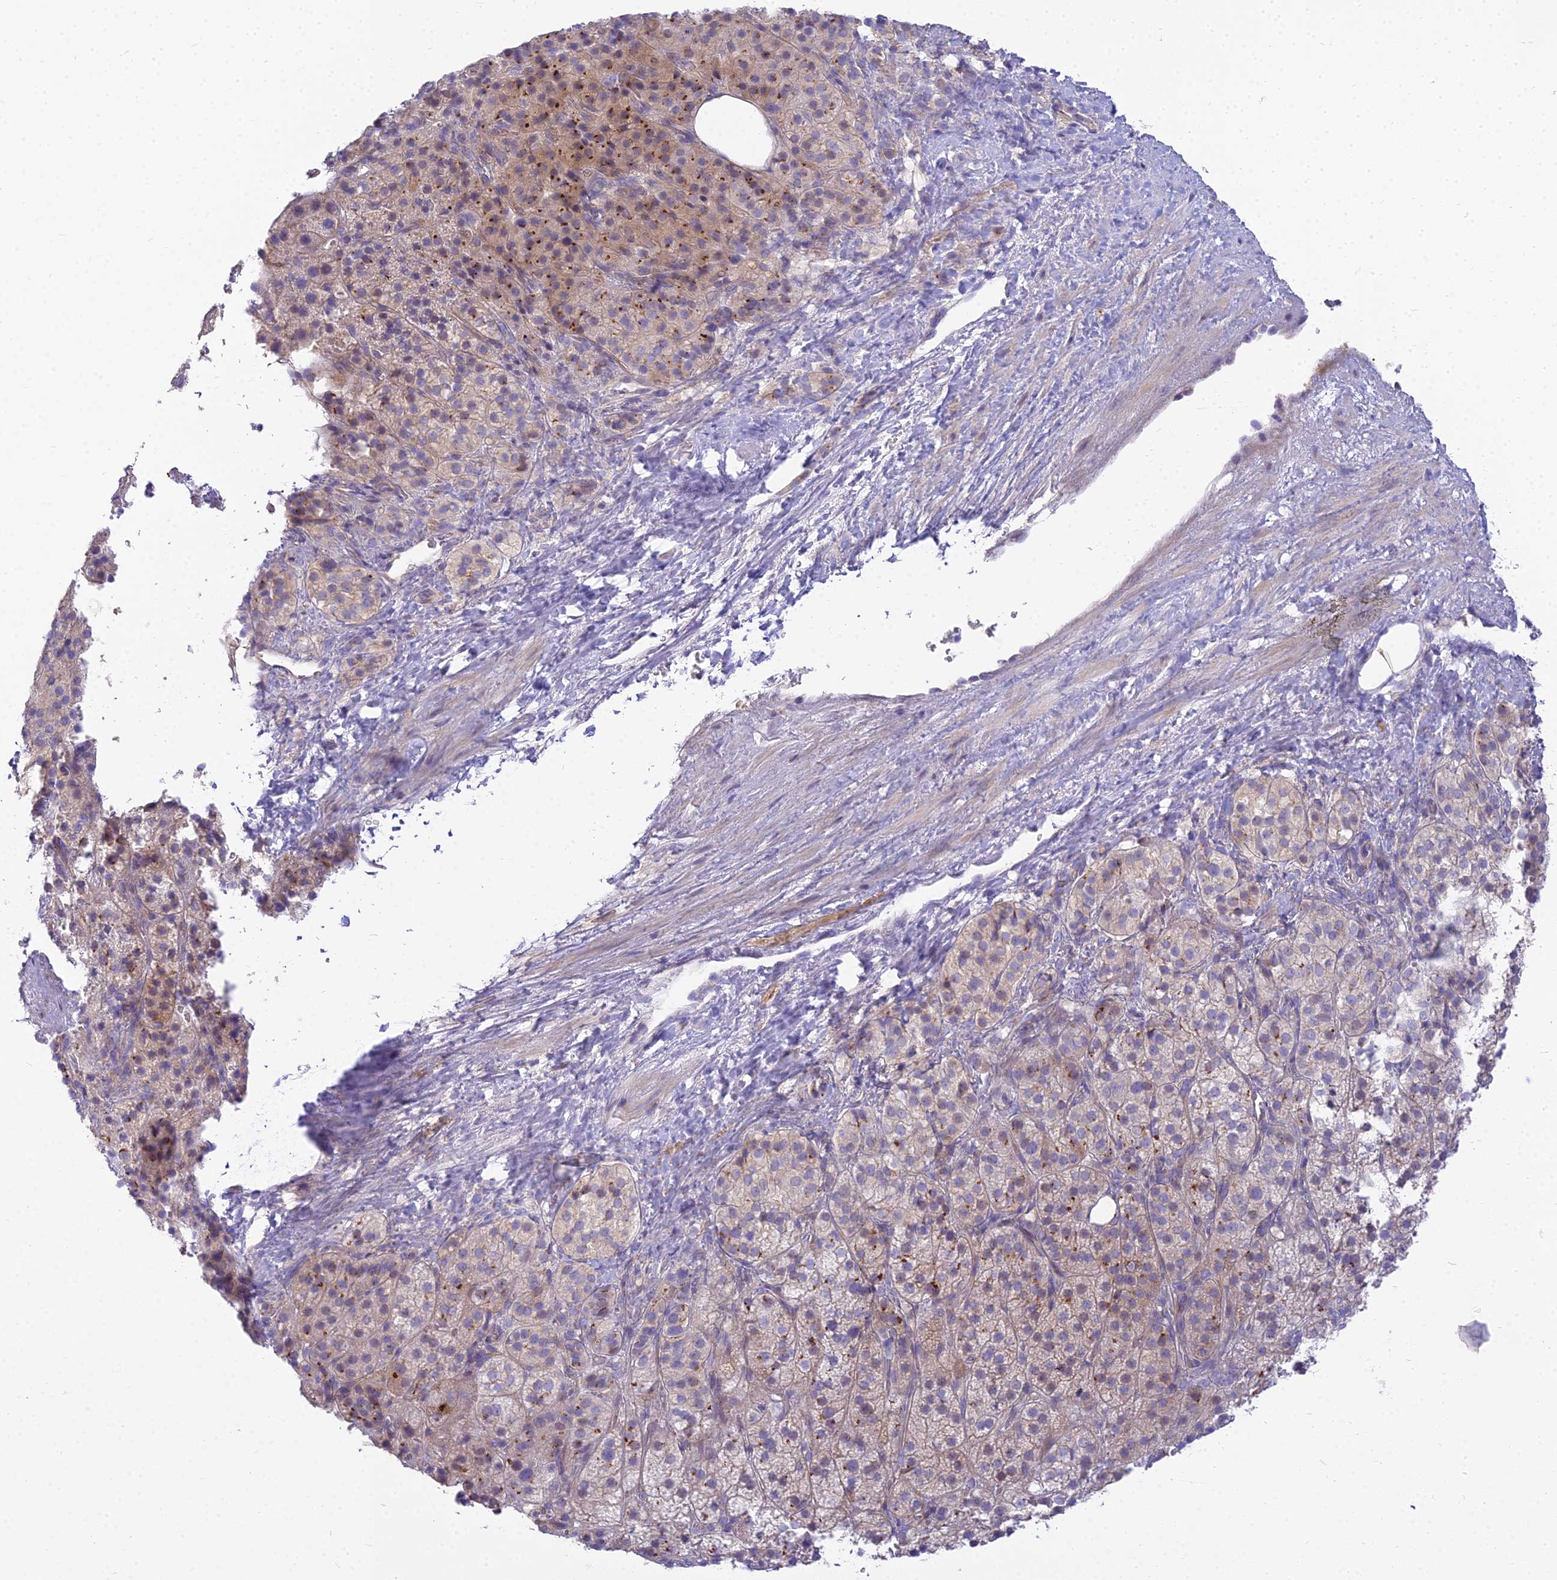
{"staining": {"intensity": "moderate", "quantity": "25%-75%", "location": "cytoplasmic/membranous"}, "tissue": "adrenal gland", "cell_type": "Glandular cells", "image_type": "normal", "snomed": [{"axis": "morphology", "description": "Normal tissue, NOS"}, {"axis": "topography", "description": "Adrenal gland"}], "caption": "Protein analysis of benign adrenal gland reveals moderate cytoplasmic/membranous expression in about 25%-75% of glandular cells.", "gene": "SMIM24", "patient": {"sex": "female", "age": 59}}